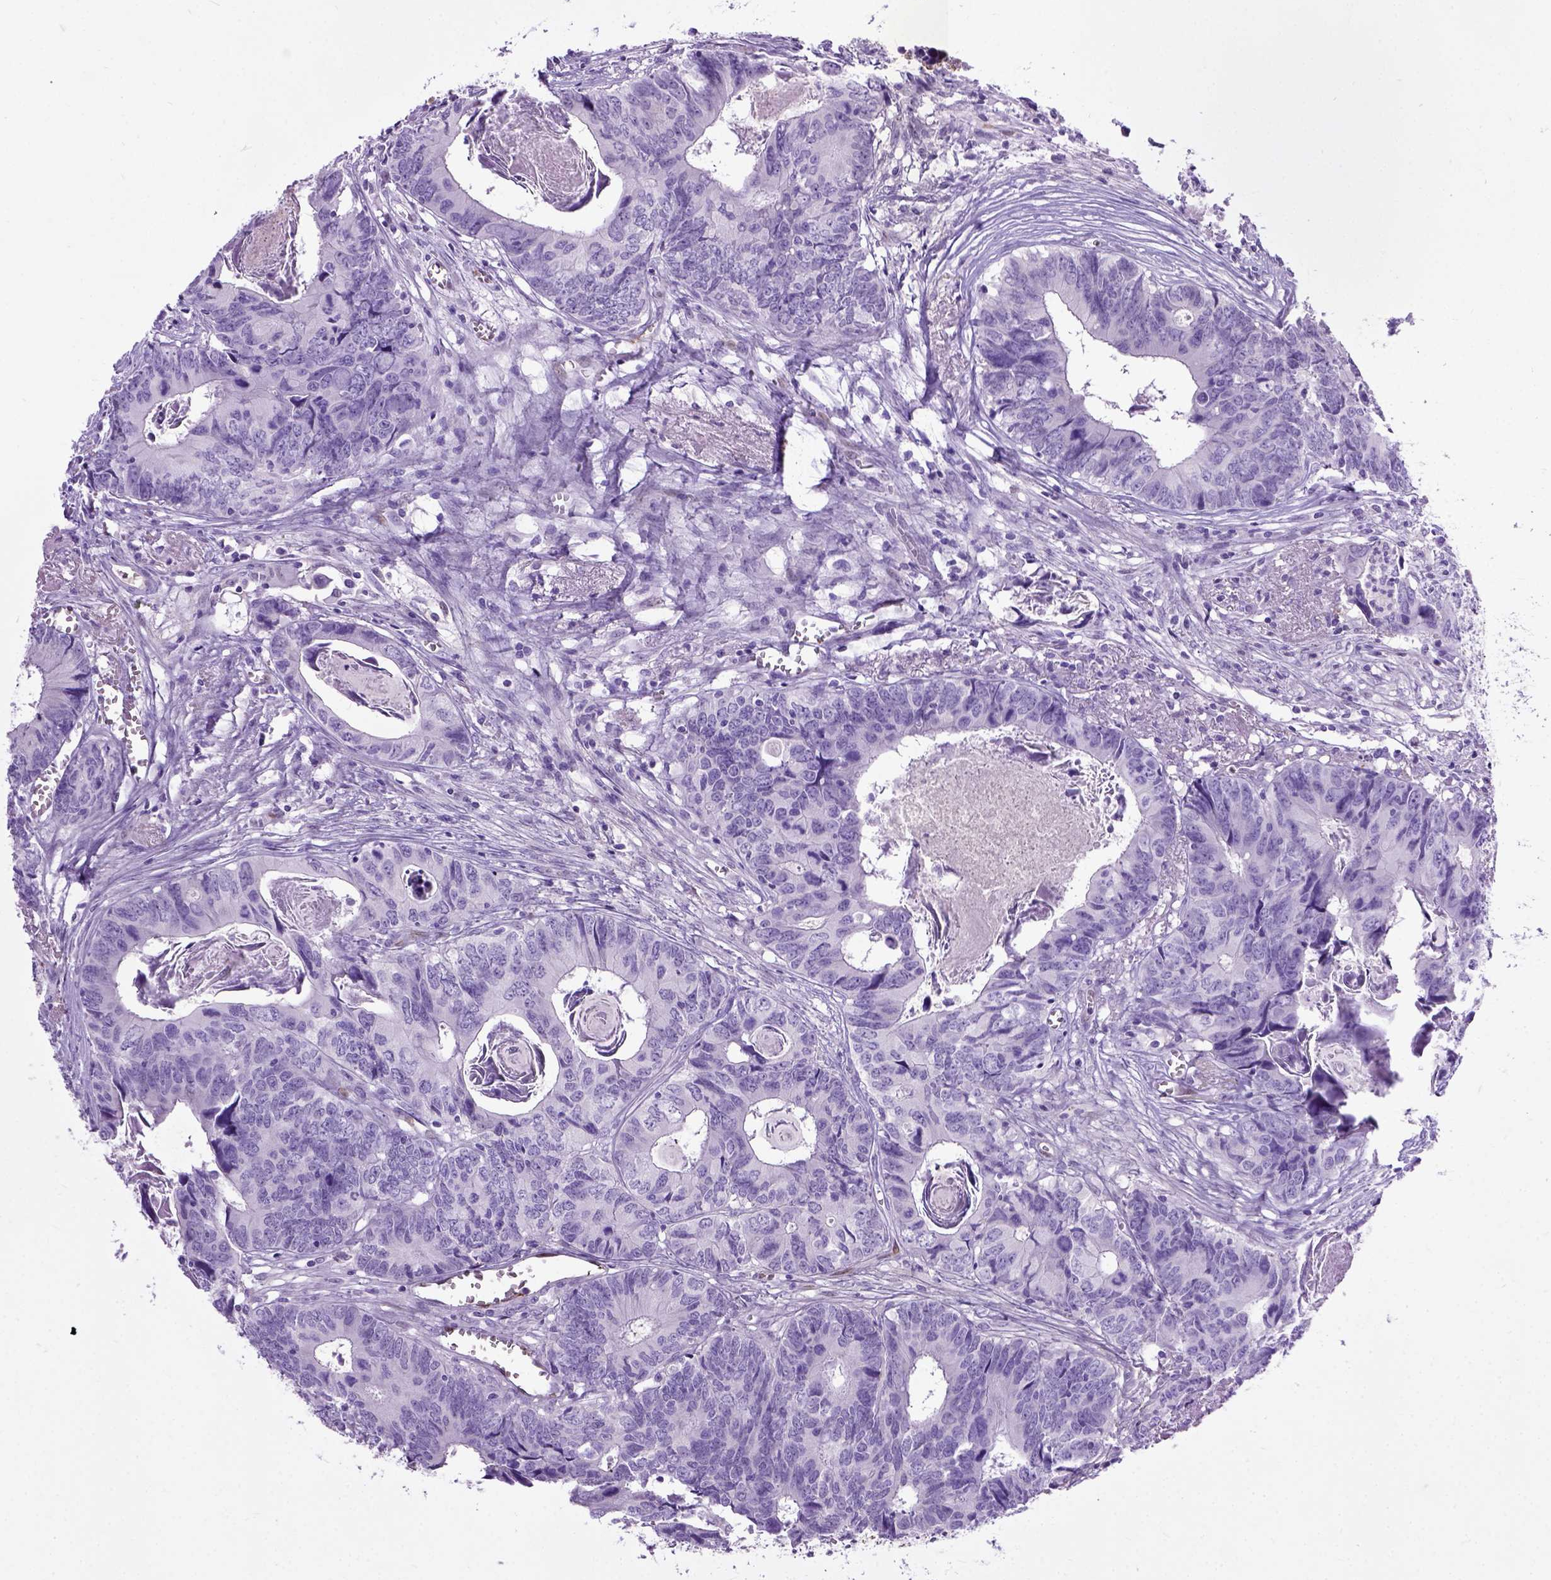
{"staining": {"intensity": "negative", "quantity": "none", "location": "none"}, "tissue": "colorectal cancer", "cell_type": "Tumor cells", "image_type": "cancer", "snomed": [{"axis": "morphology", "description": "Adenocarcinoma, NOS"}, {"axis": "topography", "description": "Colon"}], "caption": "A high-resolution photomicrograph shows IHC staining of colorectal cancer, which displays no significant expression in tumor cells.", "gene": "ADAMTS8", "patient": {"sex": "female", "age": 82}}